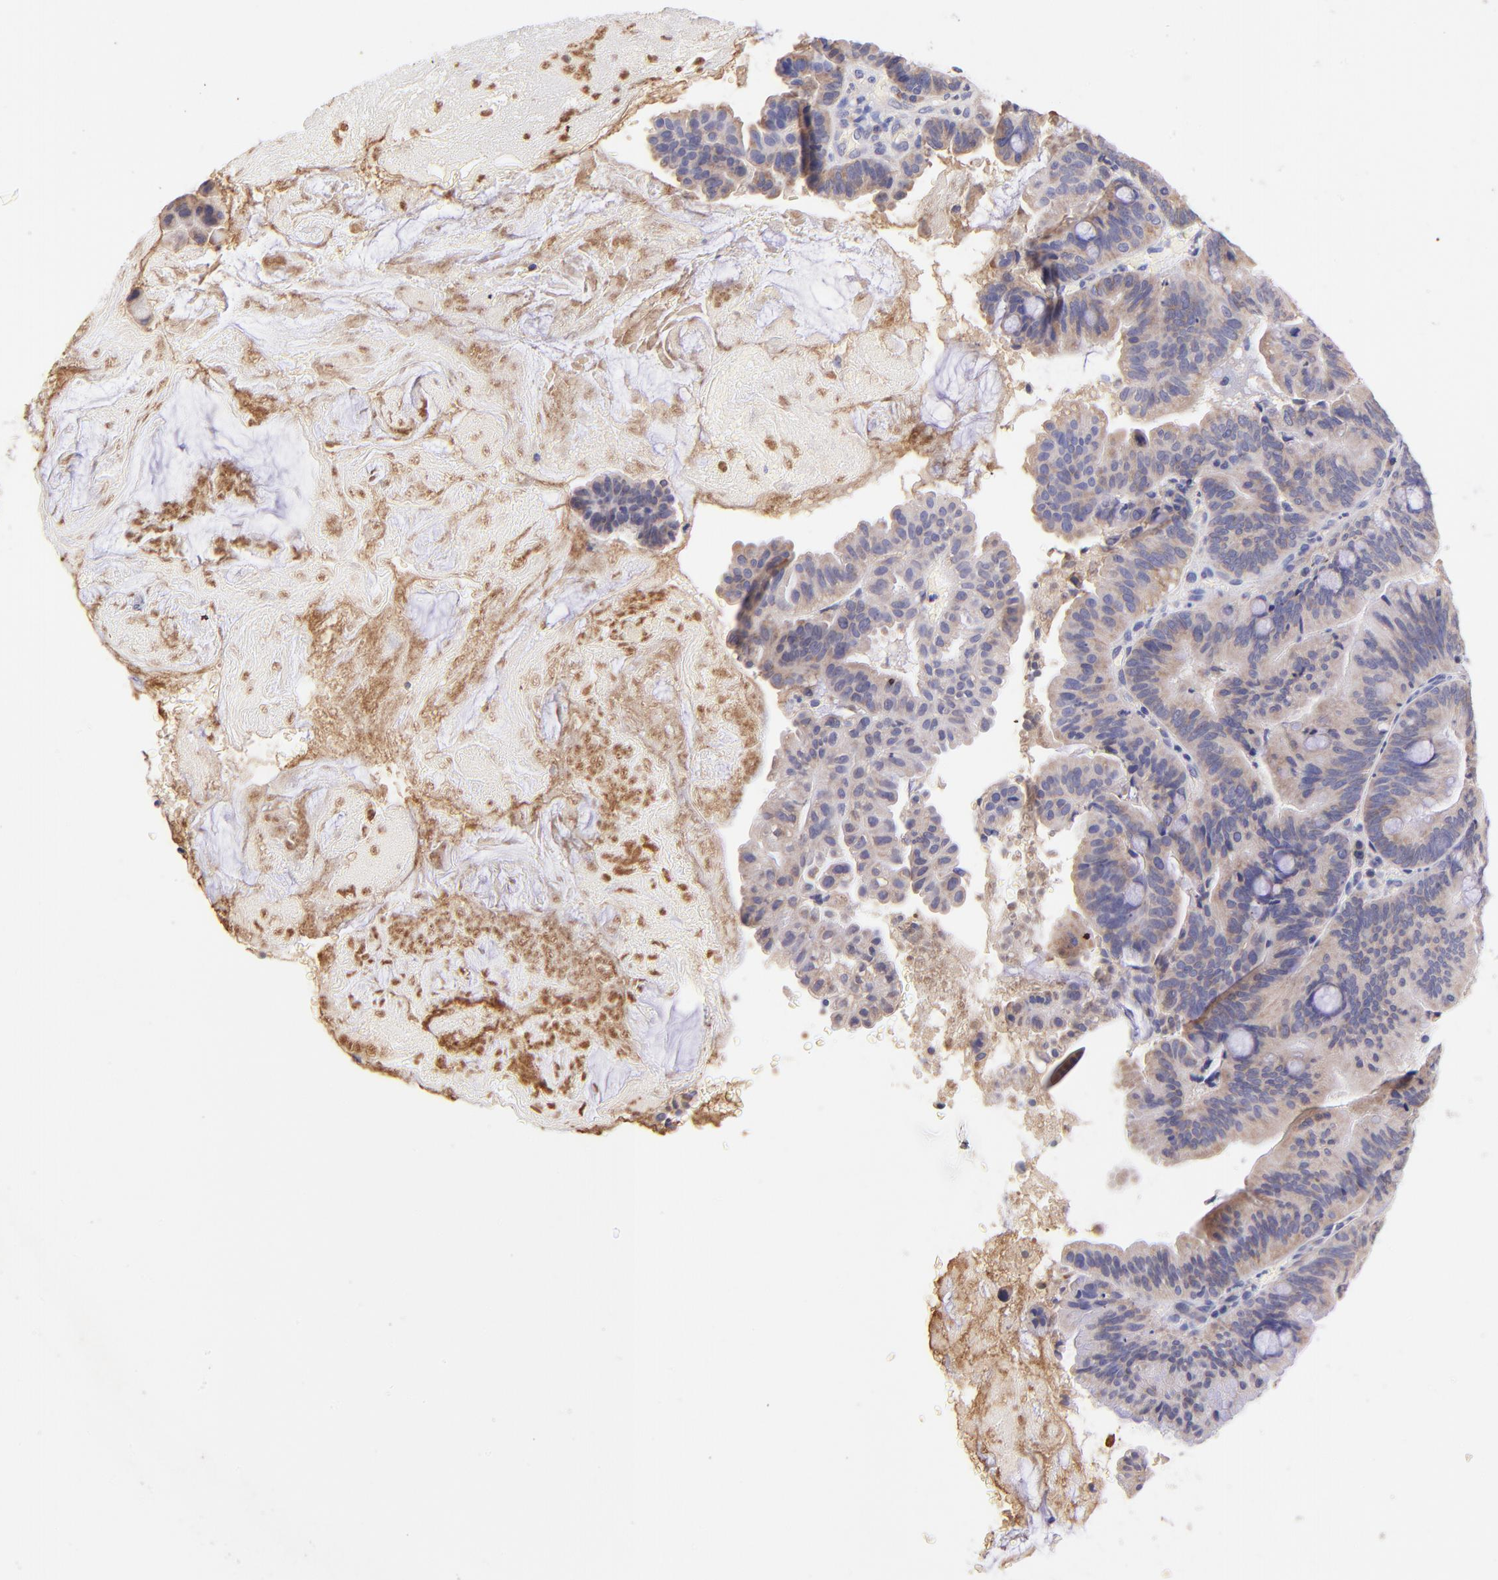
{"staining": {"intensity": "weak", "quantity": ">75%", "location": "cytoplasmic/membranous"}, "tissue": "pancreatic cancer", "cell_type": "Tumor cells", "image_type": "cancer", "snomed": [{"axis": "morphology", "description": "Adenocarcinoma, NOS"}, {"axis": "topography", "description": "Pancreas"}], "caption": "Immunohistochemistry (IHC) of pancreatic cancer reveals low levels of weak cytoplasmic/membranous staining in approximately >75% of tumor cells.", "gene": "RPL11", "patient": {"sex": "male", "age": 82}}